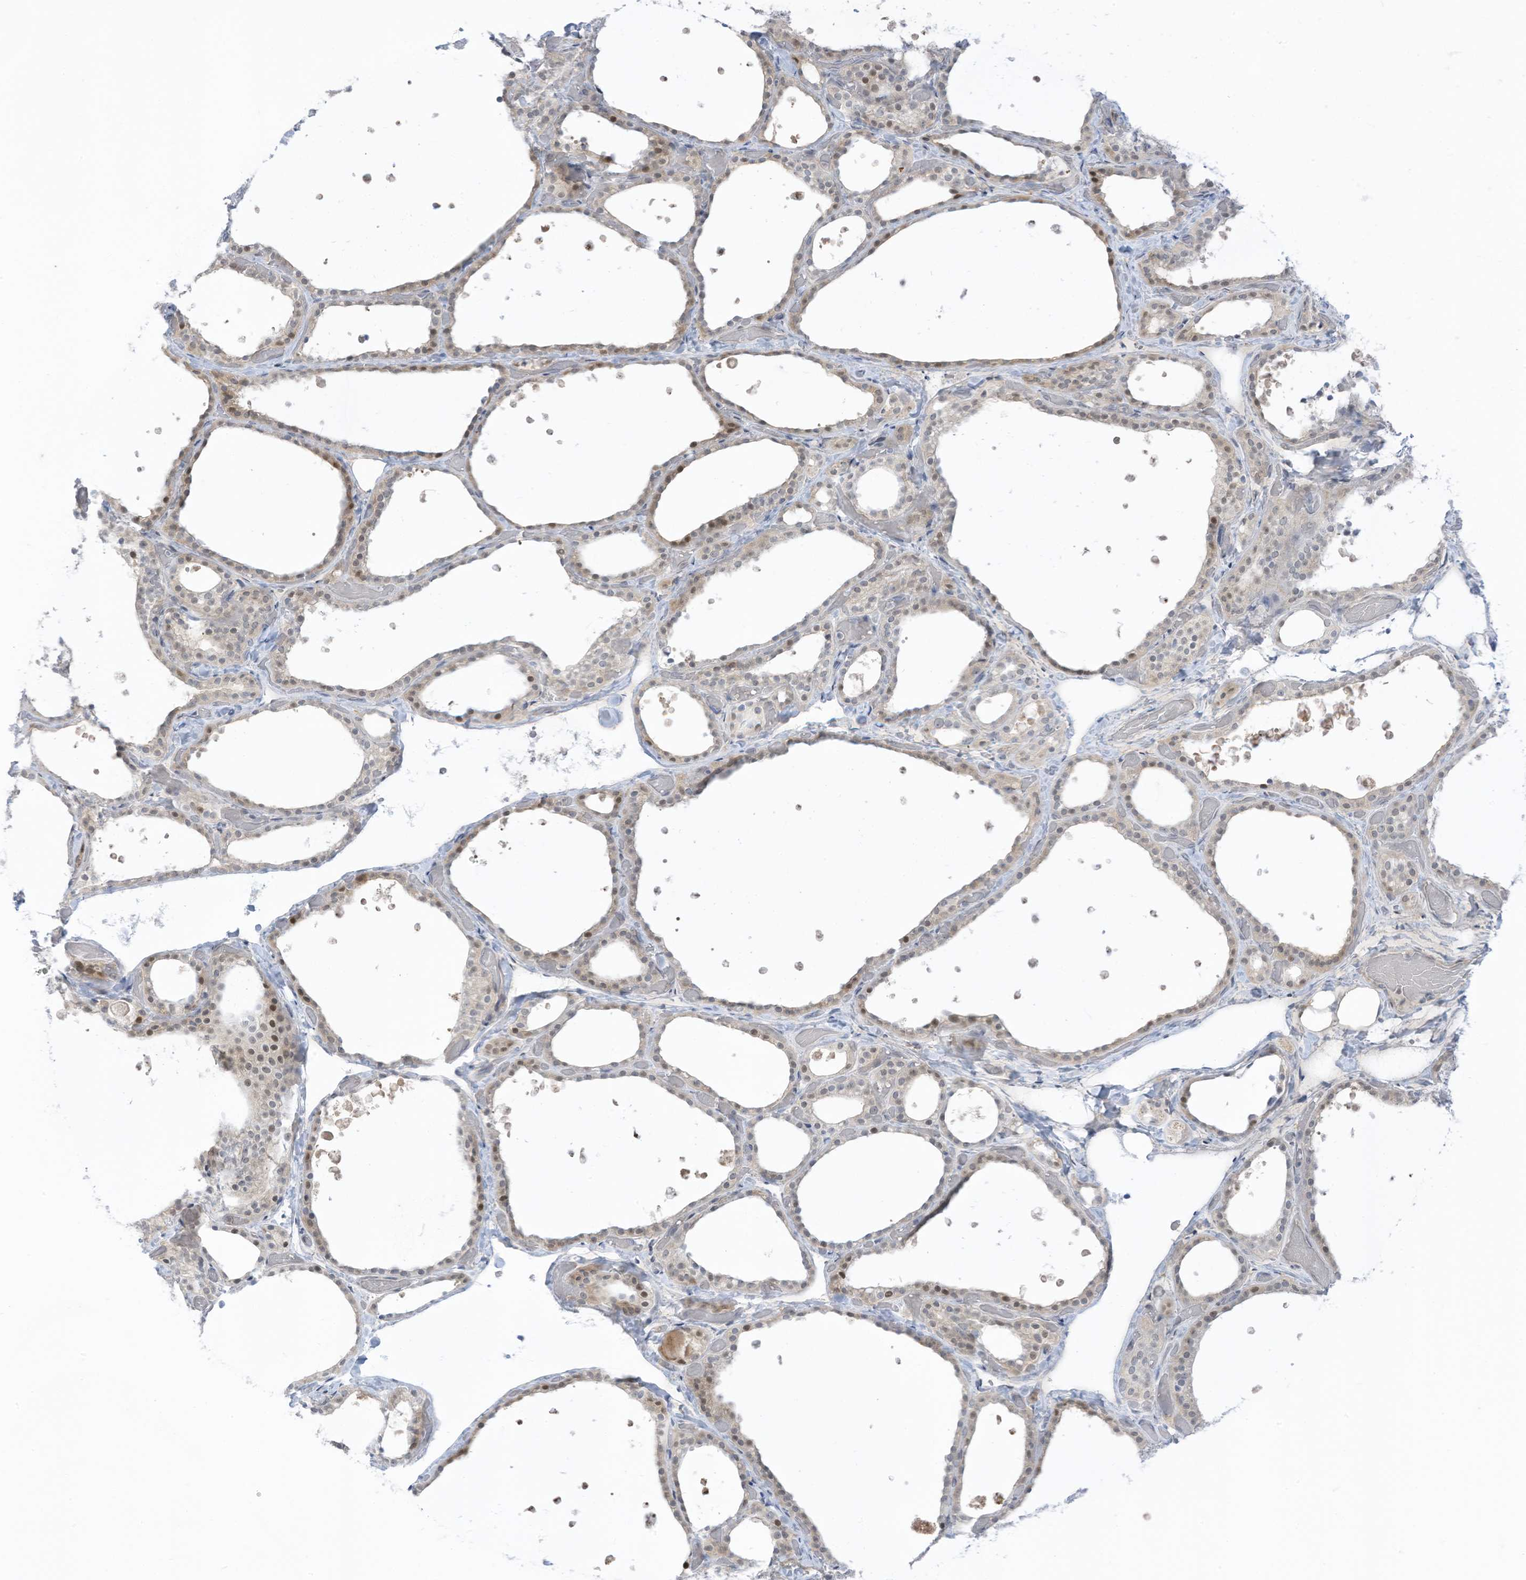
{"staining": {"intensity": "moderate", "quantity": ">75%", "location": "cytoplasmic/membranous,nuclear"}, "tissue": "thyroid gland", "cell_type": "Glandular cells", "image_type": "normal", "snomed": [{"axis": "morphology", "description": "Normal tissue, NOS"}, {"axis": "topography", "description": "Thyroid gland"}], "caption": "Protein staining exhibits moderate cytoplasmic/membranous,nuclear positivity in approximately >75% of glandular cells in normal thyroid gland.", "gene": "ASPRV1", "patient": {"sex": "female", "age": 44}}